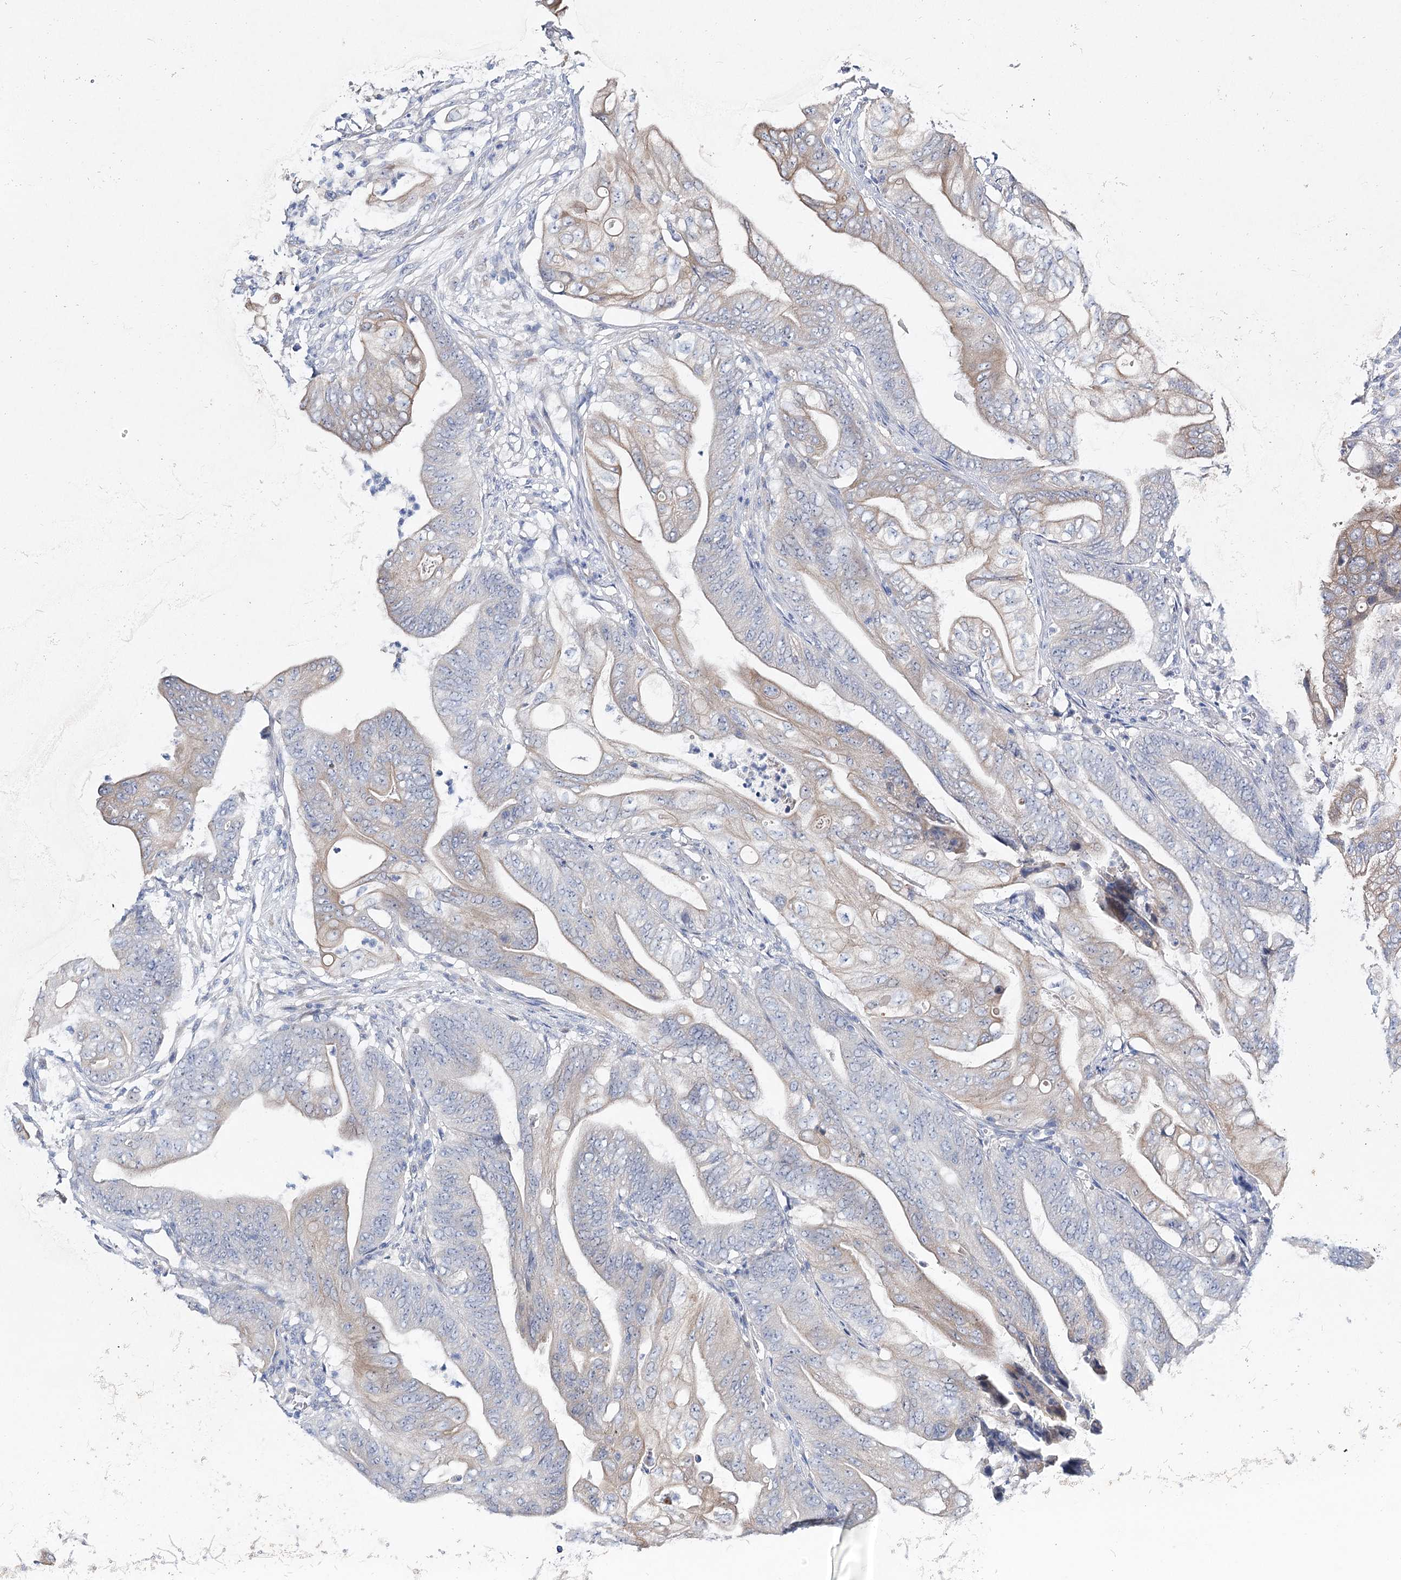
{"staining": {"intensity": "negative", "quantity": "none", "location": "none"}, "tissue": "stomach cancer", "cell_type": "Tumor cells", "image_type": "cancer", "snomed": [{"axis": "morphology", "description": "Adenocarcinoma, NOS"}, {"axis": "topography", "description": "Stomach"}], "caption": "The immunohistochemistry image has no significant positivity in tumor cells of adenocarcinoma (stomach) tissue. Nuclei are stained in blue.", "gene": "LRRC14B", "patient": {"sex": "female", "age": 73}}